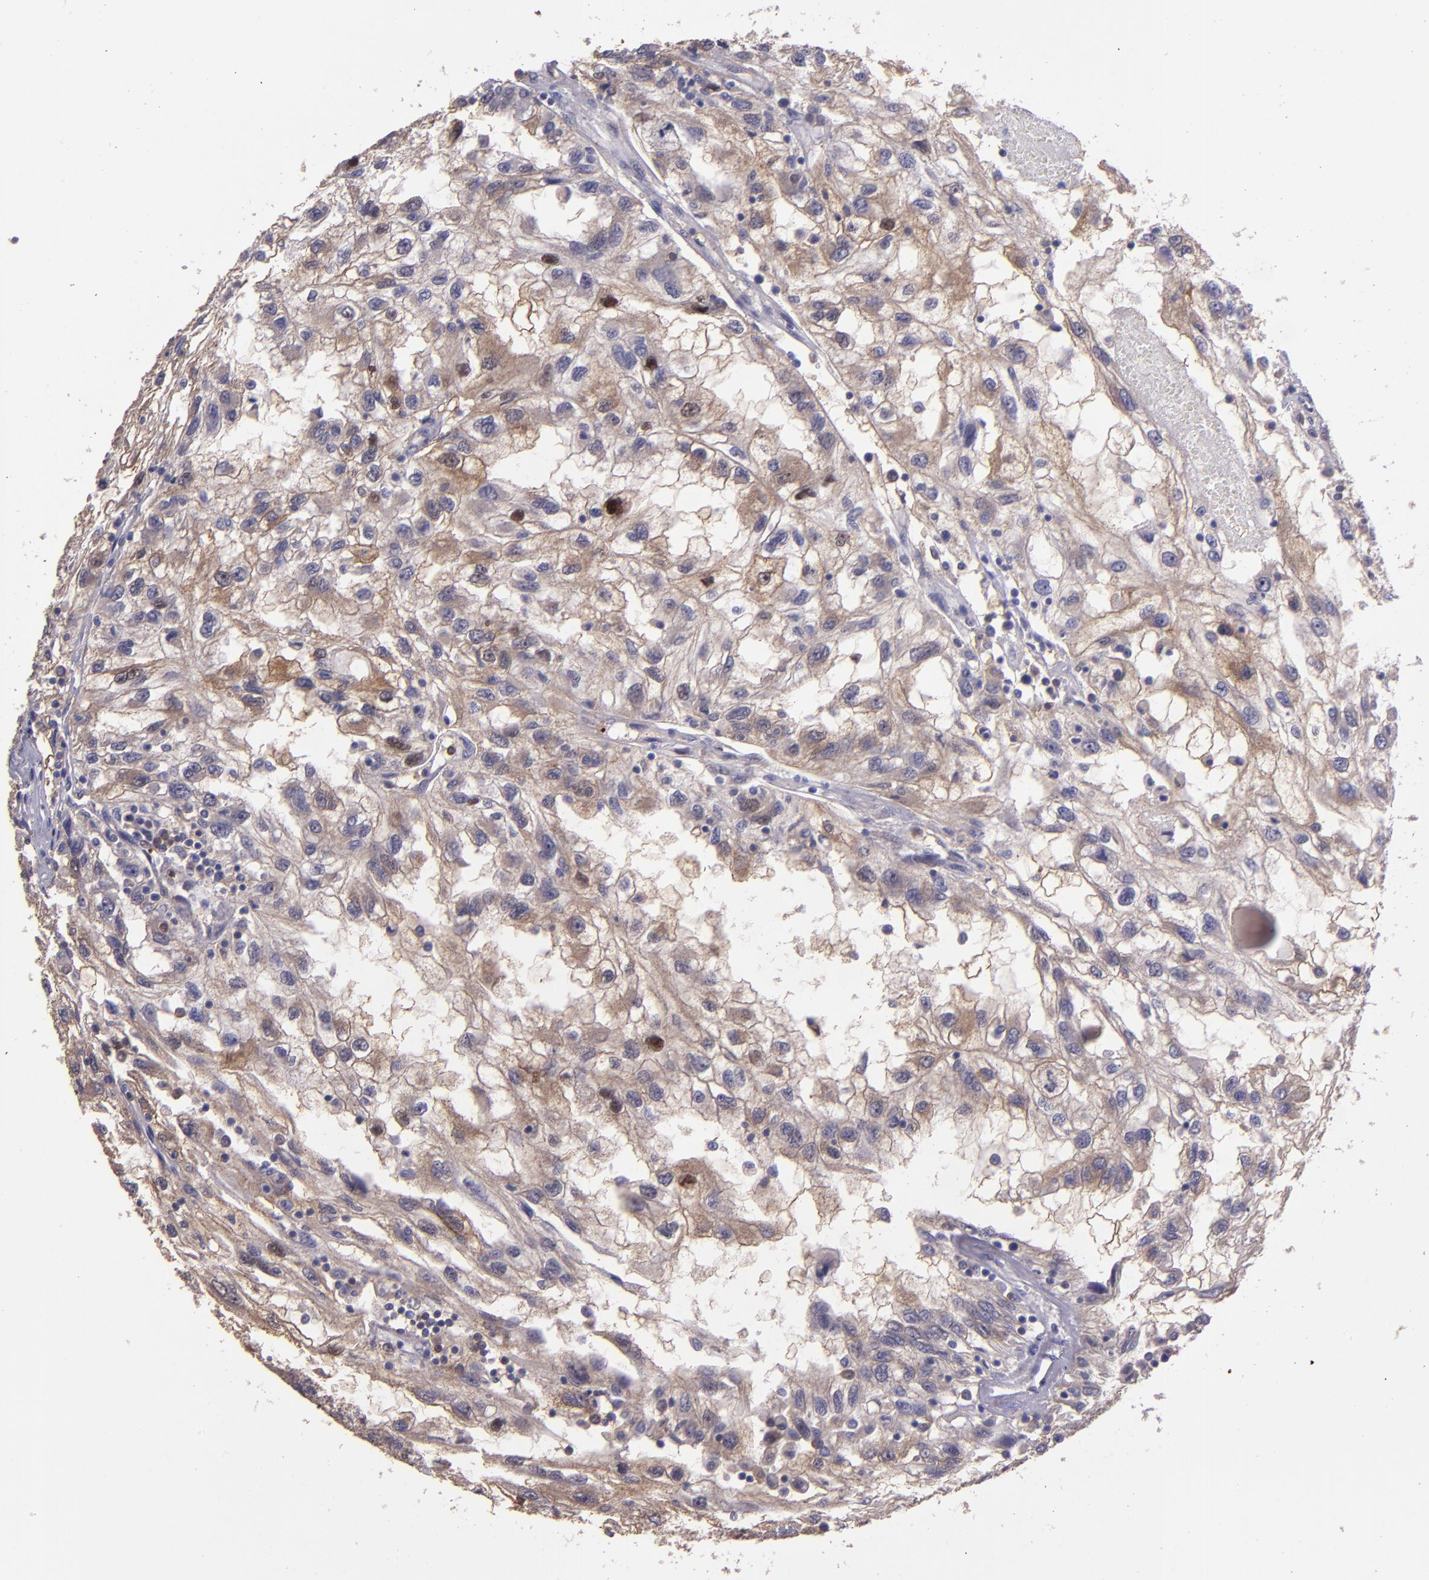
{"staining": {"intensity": "weak", "quantity": "25%-75%", "location": "cytoplasmic/membranous"}, "tissue": "renal cancer", "cell_type": "Tumor cells", "image_type": "cancer", "snomed": [{"axis": "morphology", "description": "Normal tissue, NOS"}, {"axis": "morphology", "description": "Adenocarcinoma, NOS"}, {"axis": "topography", "description": "Kidney"}], "caption": "Weak cytoplasmic/membranous expression for a protein is appreciated in approximately 25%-75% of tumor cells of adenocarcinoma (renal) using immunohistochemistry (IHC).", "gene": "PAPPA", "patient": {"sex": "male", "age": 71}}